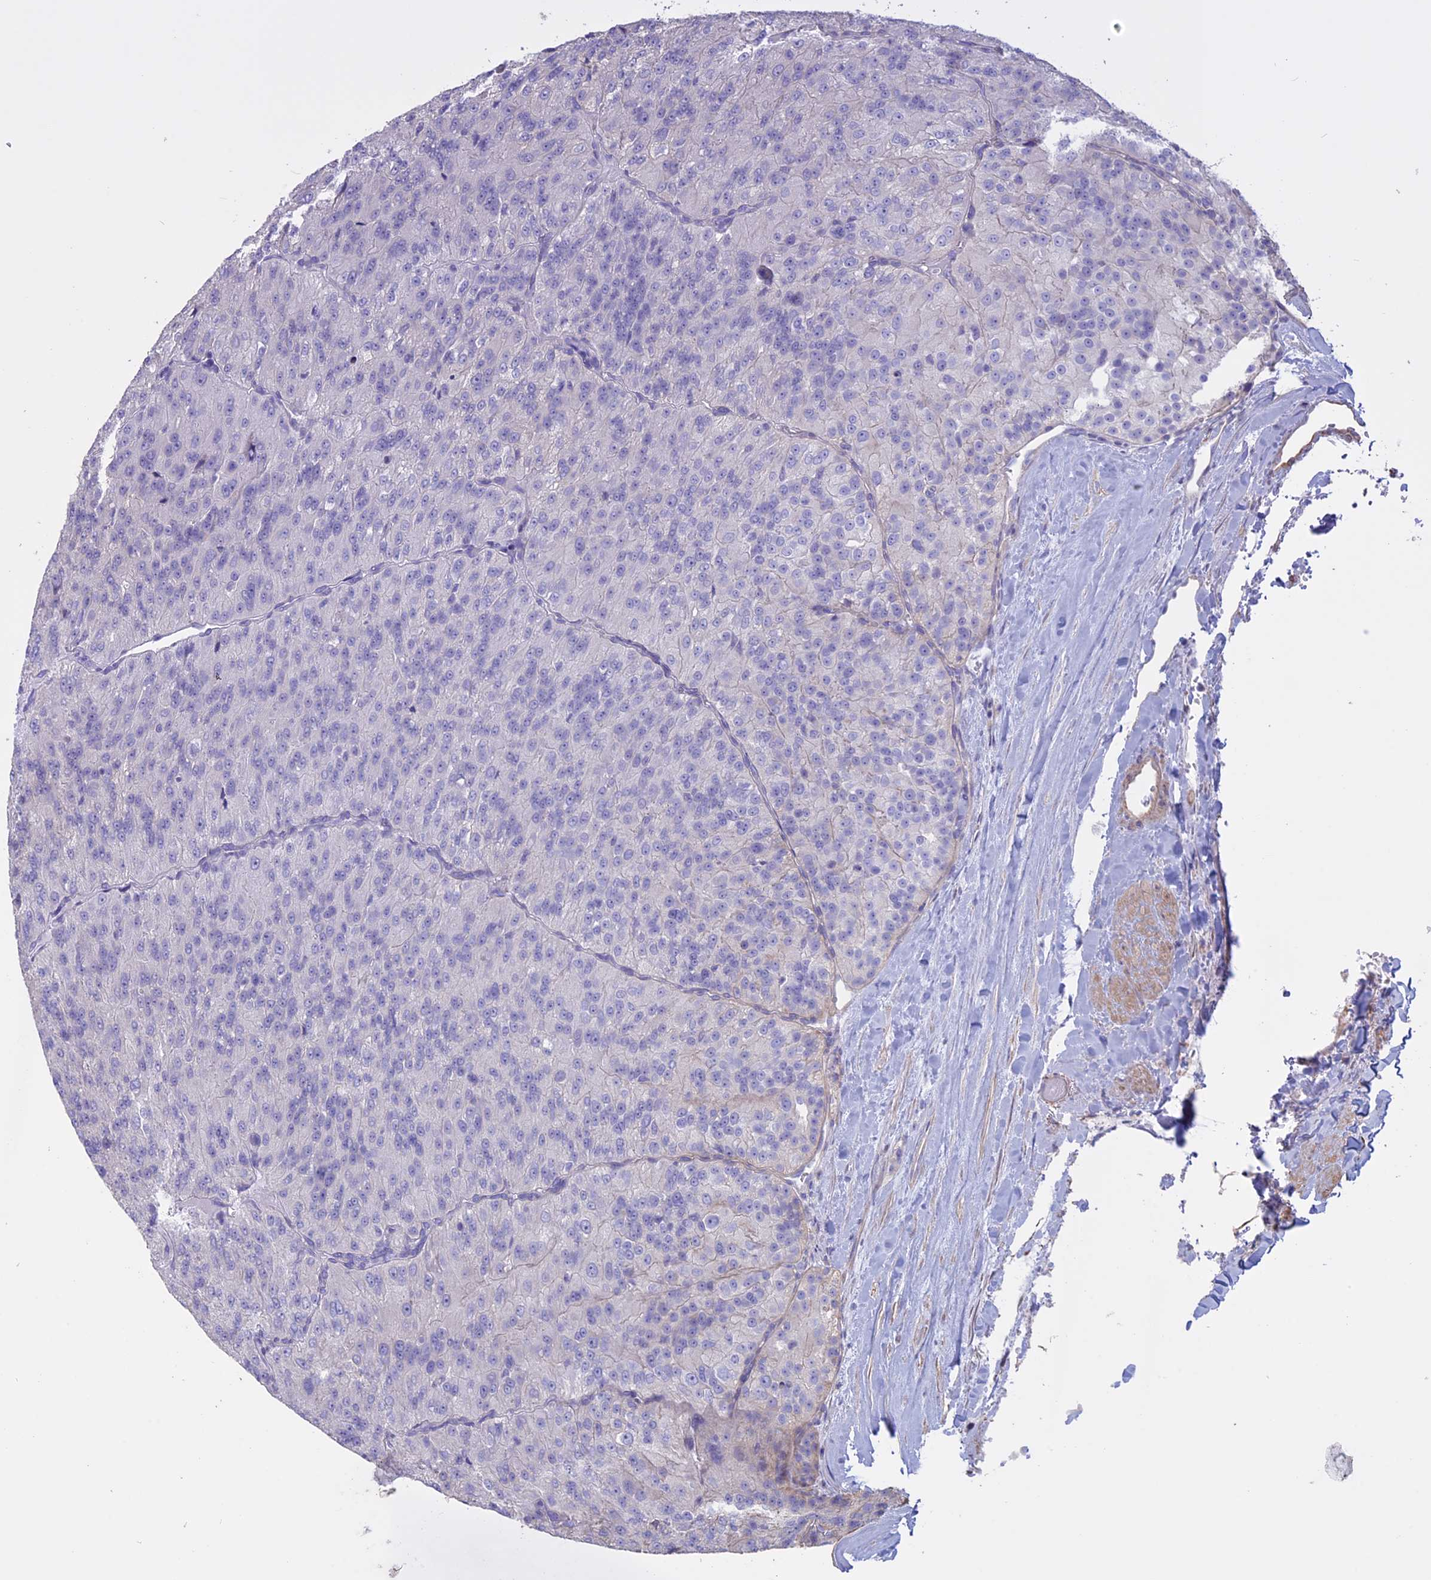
{"staining": {"intensity": "negative", "quantity": "none", "location": "none"}, "tissue": "renal cancer", "cell_type": "Tumor cells", "image_type": "cancer", "snomed": [{"axis": "morphology", "description": "Adenocarcinoma, NOS"}, {"axis": "topography", "description": "Kidney"}], "caption": "DAB immunohistochemical staining of human renal adenocarcinoma exhibits no significant positivity in tumor cells.", "gene": "CCDC148", "patient": {"sex": "female", "age": 63}}